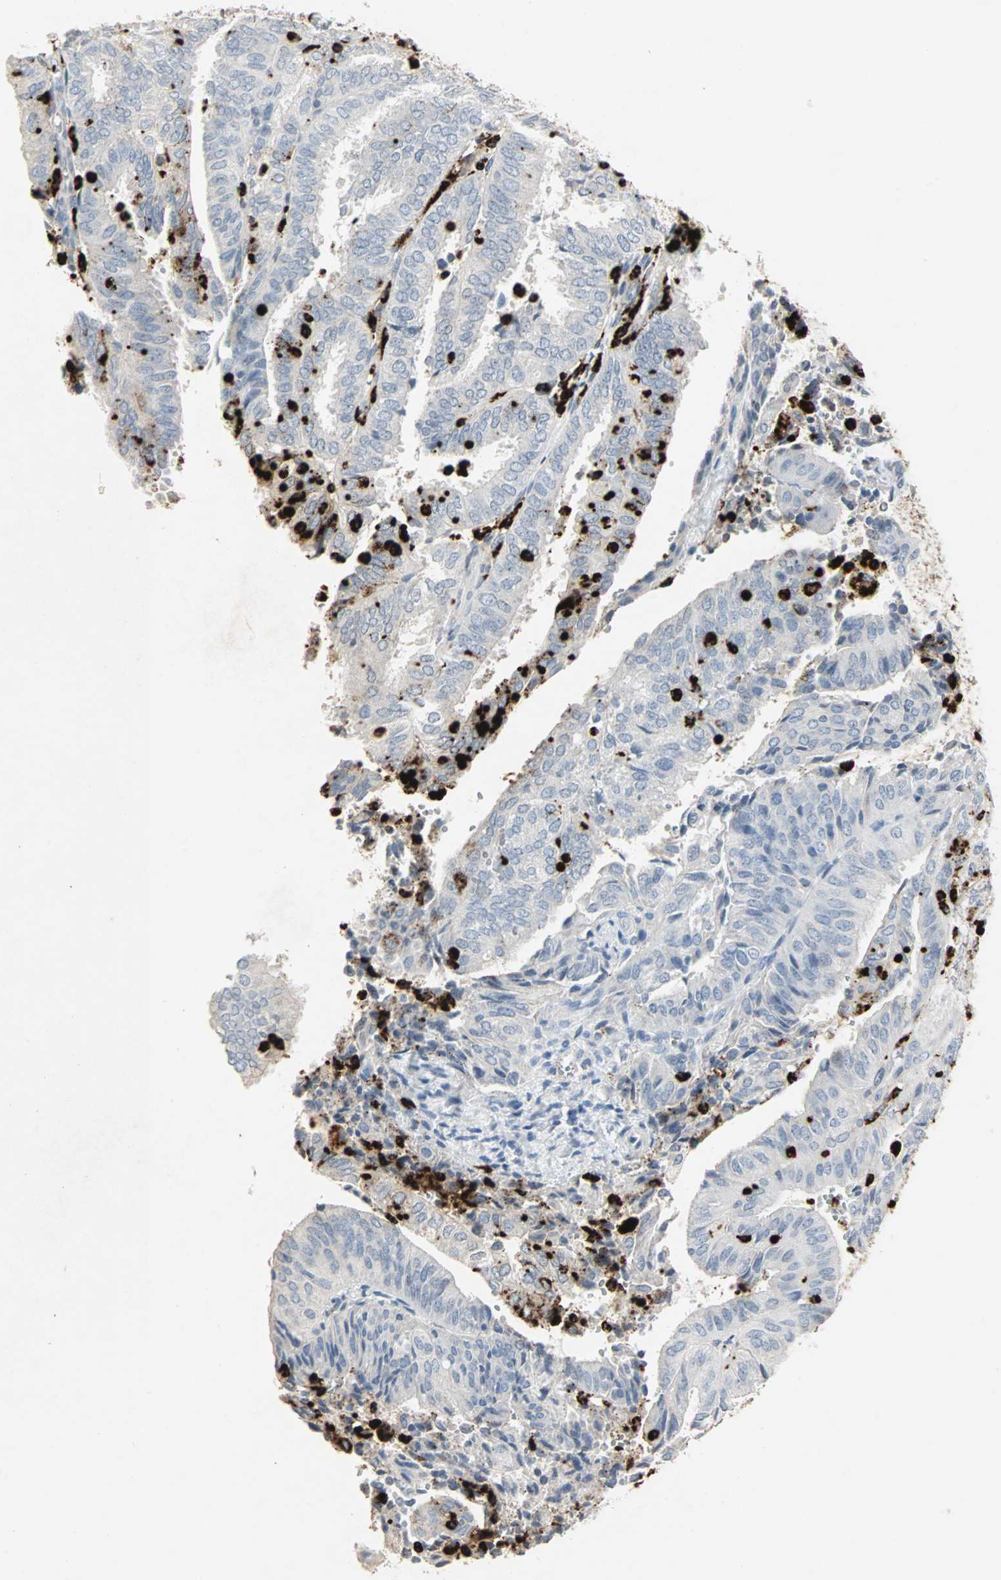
{"staining": {"intensity": "negative", "quantity": "none", "location": "none"}, "tissue": "endometrial cancer", "cell_type": "Tumor cells", "image_type": "cancer", "snomed": [{"axis": "morphology", "description": "Adenocarcinoma, NOS"}, {"axis": "topography", "description": "Uterus"}], "caption": "This is a histopathology image of IHC staining of adenocarcinoma (endometrial), which shows no expression in tumor cells.", "gene": "CEACAM6", "patient": {"sex": "female", "age": 60}}